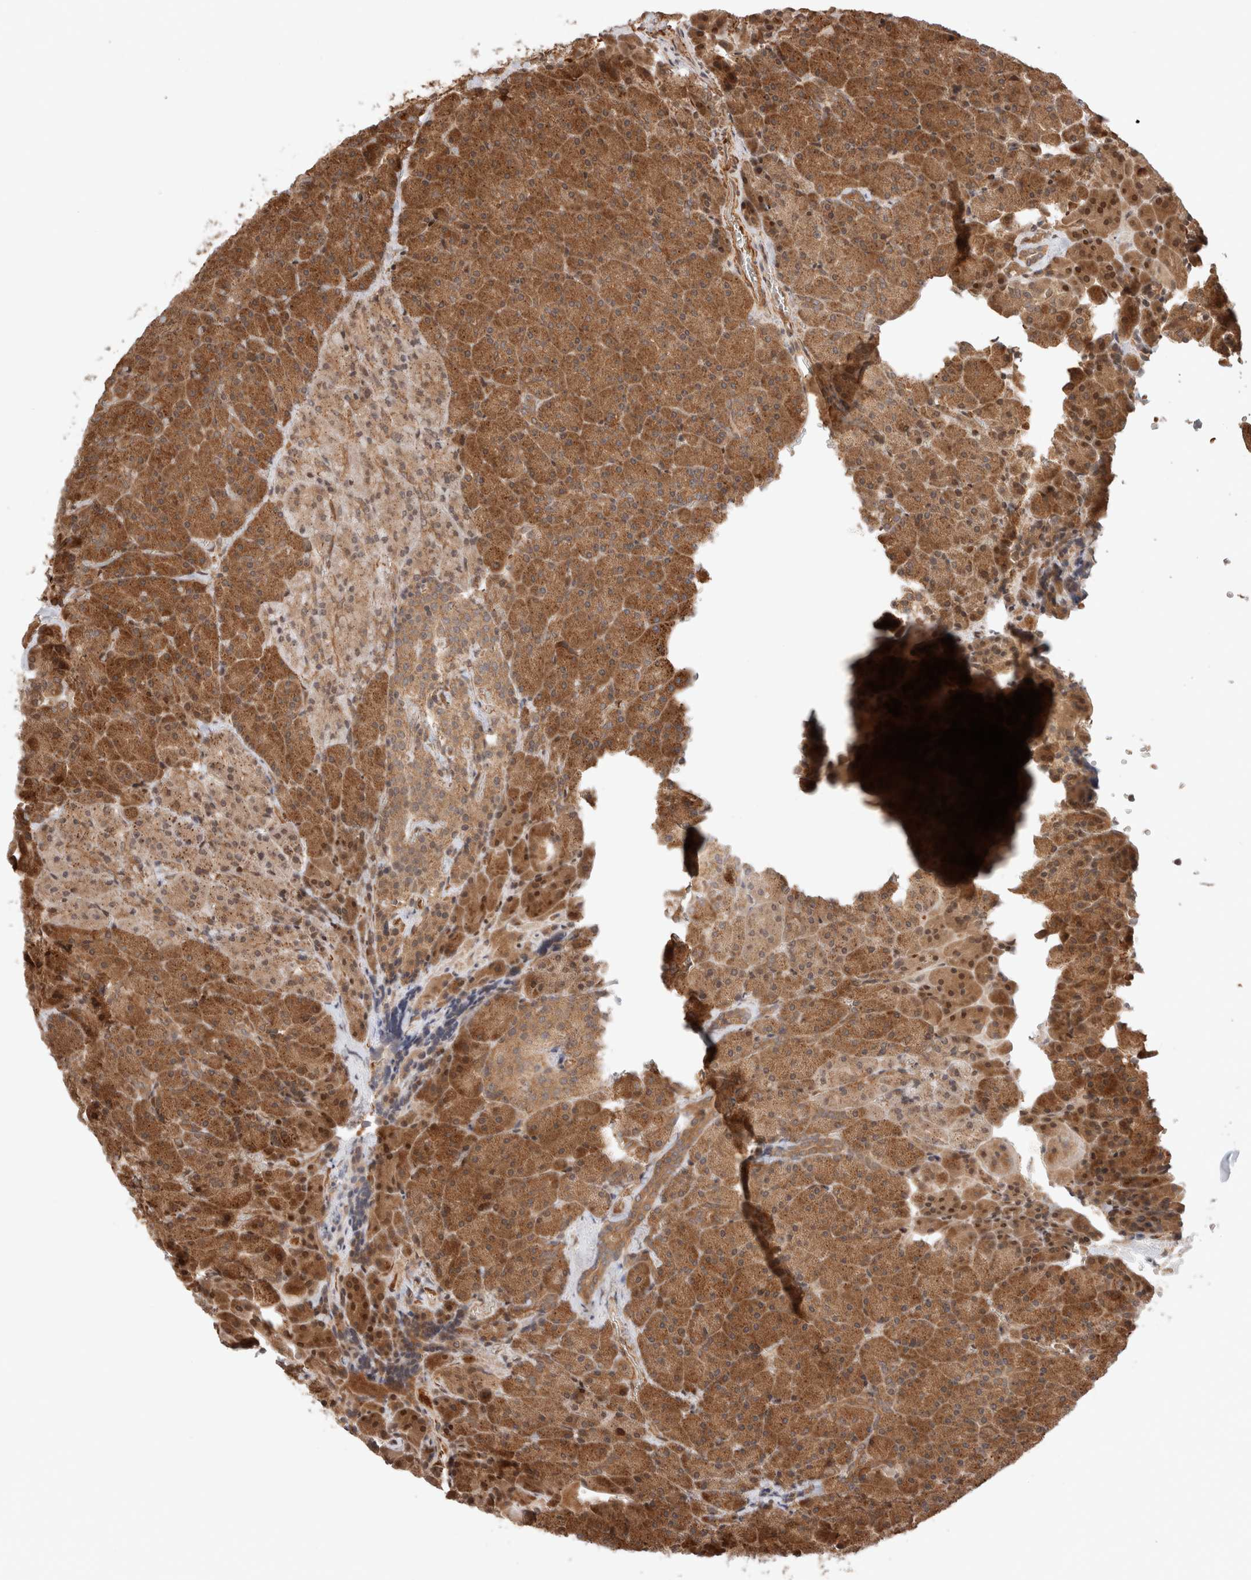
{"staining": {"intensity": "strong", "quantity": ">75%", "location": "cytoplasmic/membranous"}, "tissue": "pancreas", "cell_type": "Exocrine glandular cells", "image_type": "normal", "snomed": [{"axis": "morphology", "description": "Normal tissue, NOS"}, {"axis": "morphology", "description": "Carcinoid, malignant, NOS"}, {"axis": "topography", "description": "Pancreas"}], "caption": "Brown immunohistochemical staining in normal human pancreas exhibits strong cytoplasmic/membranous expression in about >75% of exocrine glandular cells. The protein is stained brown, and the nuclei are stained in blue (DAB IHC with brightfield microscopy, high magnification).", "gene": "ZNF649", "patient": {"sex": "female", "age": 35}}